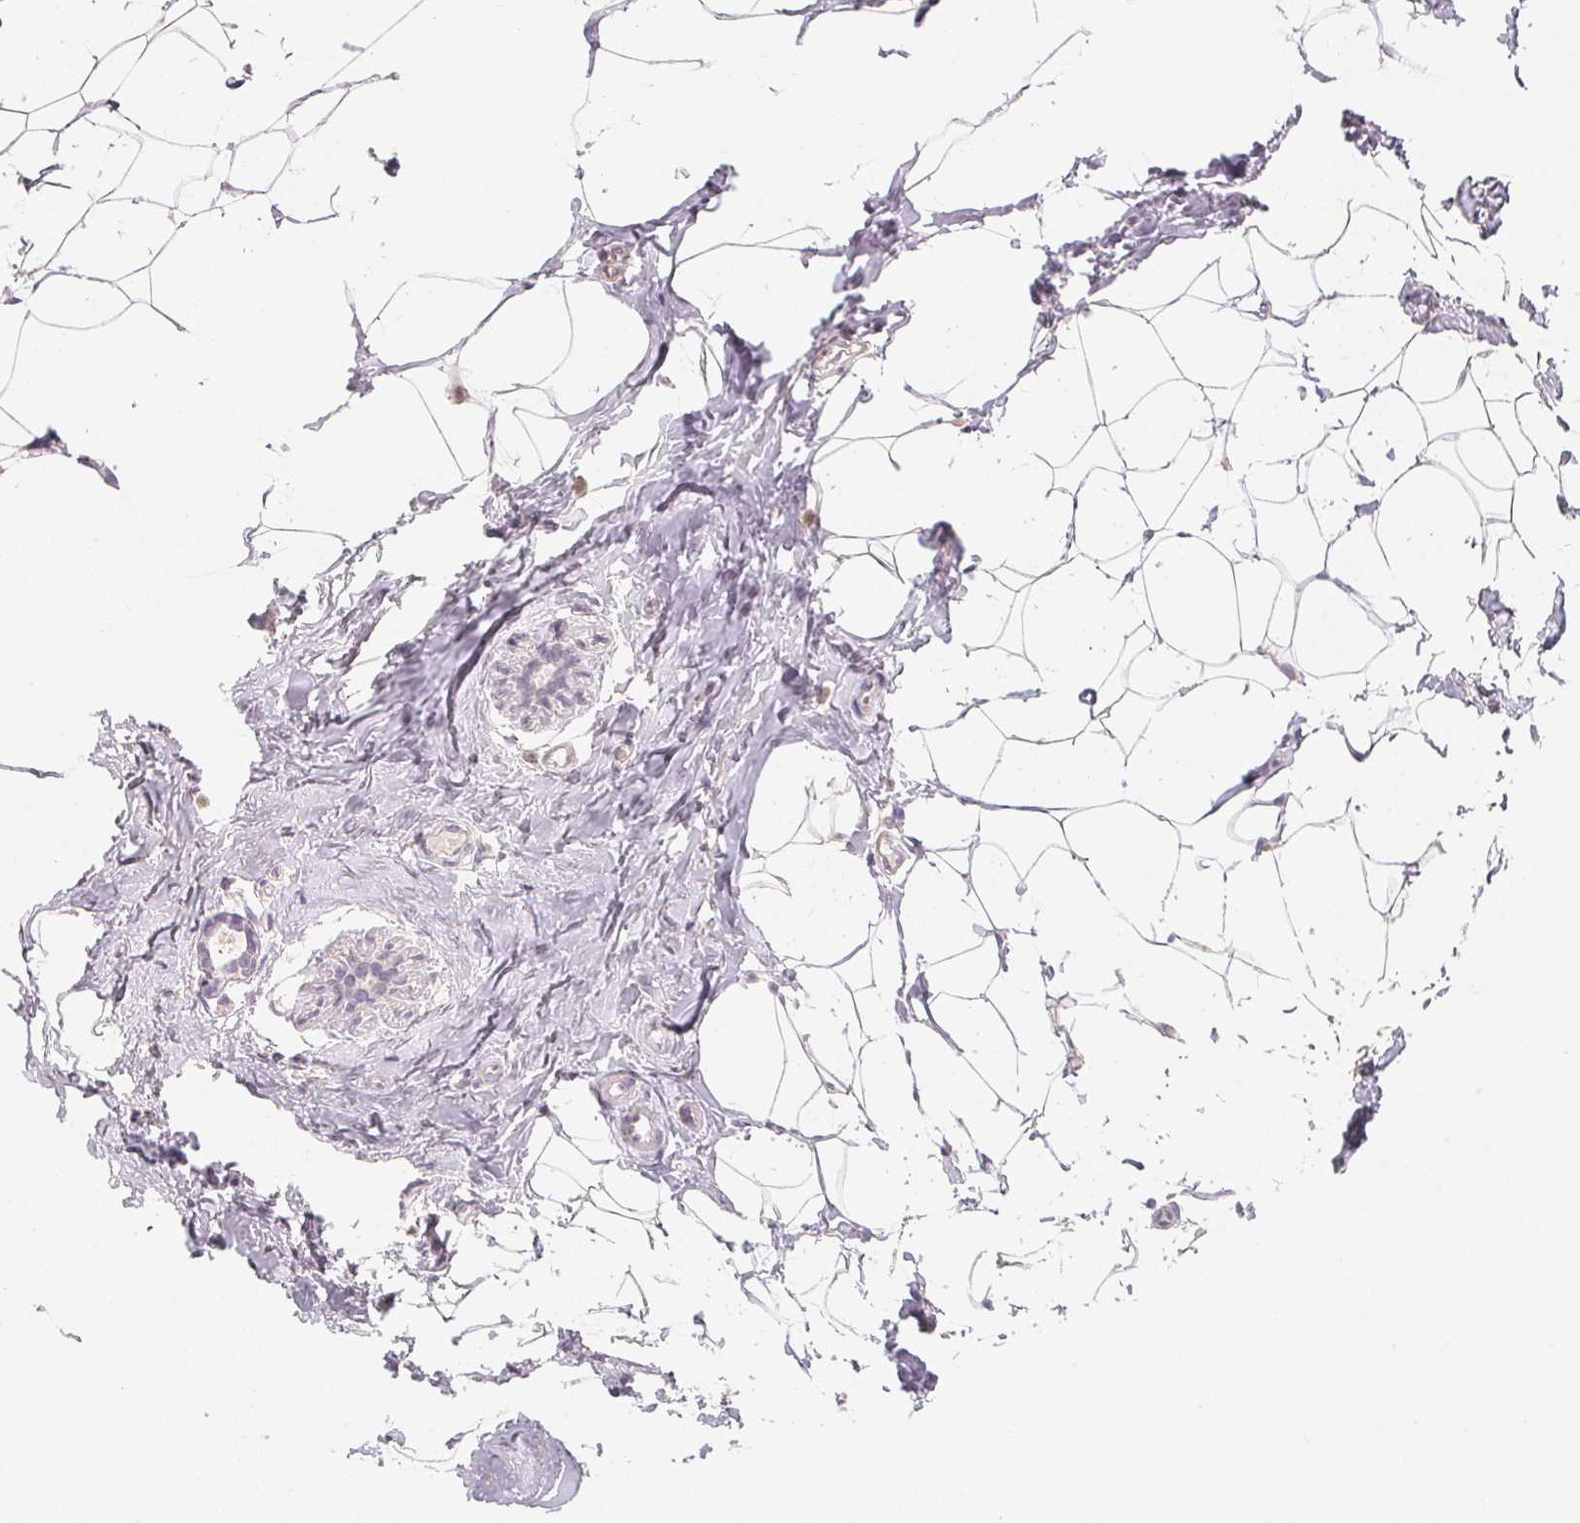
{"staining": {"intensity": "negative", "quantity": "none", "location": "none"}, "tissue": "breast cancer", "cell_type": "Tumor cells", "image_type": "cancer", "snomed": [{"axis": "morphology", "description": "Duct carcinoma"}, {"axis": "topography", "description": "Breast"}], "caption": "High magnification brightfield microscopy of breast invasive ductal carcinoma stained with DAB (brown) and counterstained with hematoxylin (blue): tumor cells show no significant expression.", "gene": "SOAT1", "patient": {"sex": "female", "age": 40}}